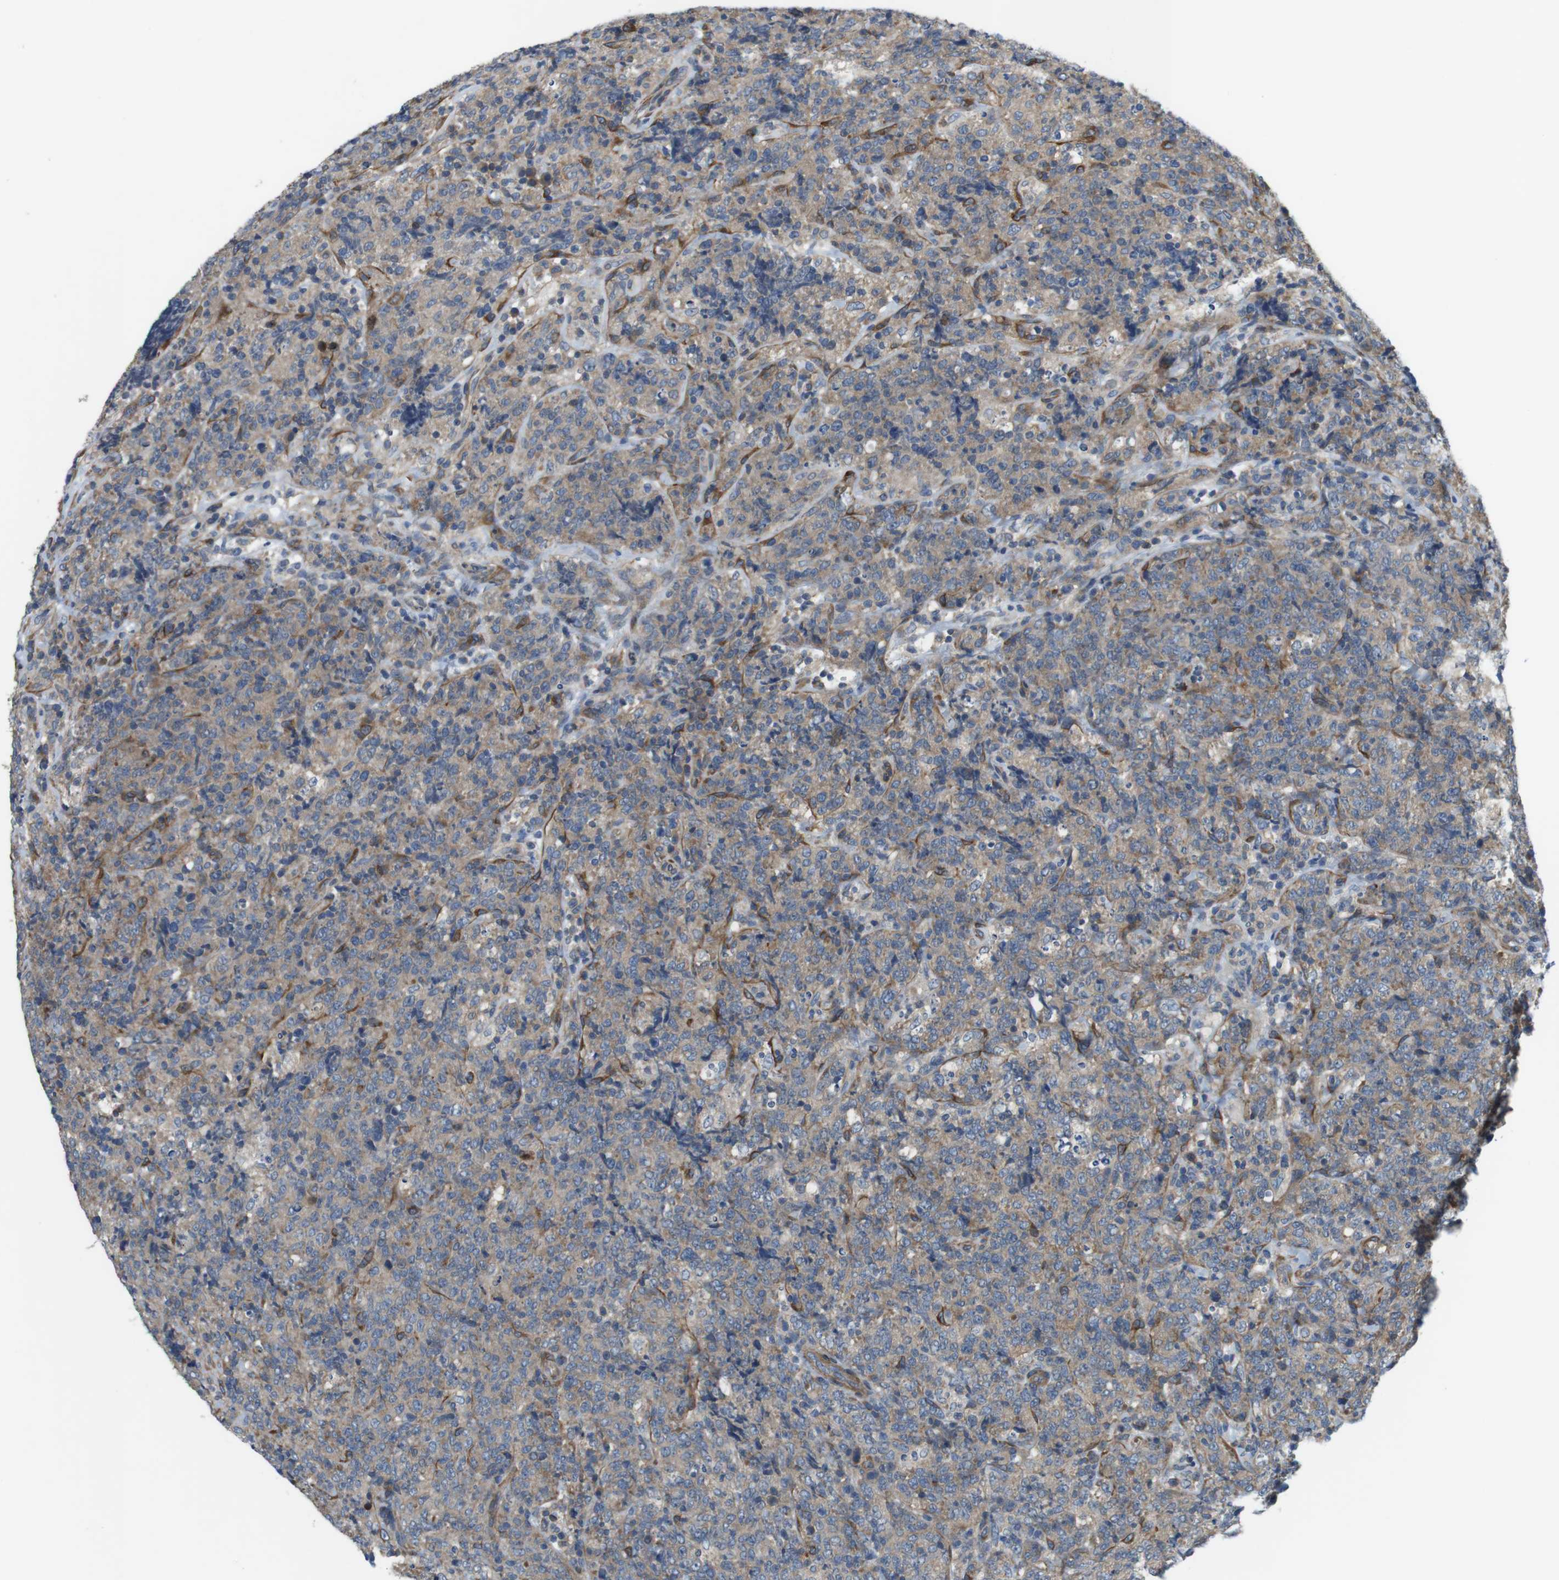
{"staining": {"intensity": "weak", "quantity": ">75%", "location": "cytoplasmic/membranous"}, "tissue": "lymphoma", "cell_type": "Tumor cells", "image_type": "cancer", "snomed": [{"axis": "morphology", "description": "Malignant lymphoma, non-Hodgkin's type, High grade"}, {"axis": "topography", "description": "Tonsil"}], "caption": "Protein positivity by IHC reveals weak cytoplasmic/membranous staining in about >75% of tumor cells in high-grade malignant lymphoma, non-Hodgkin's type.", "gene": "DCLK1", "patient": {"sex": "female", "age": 36}}